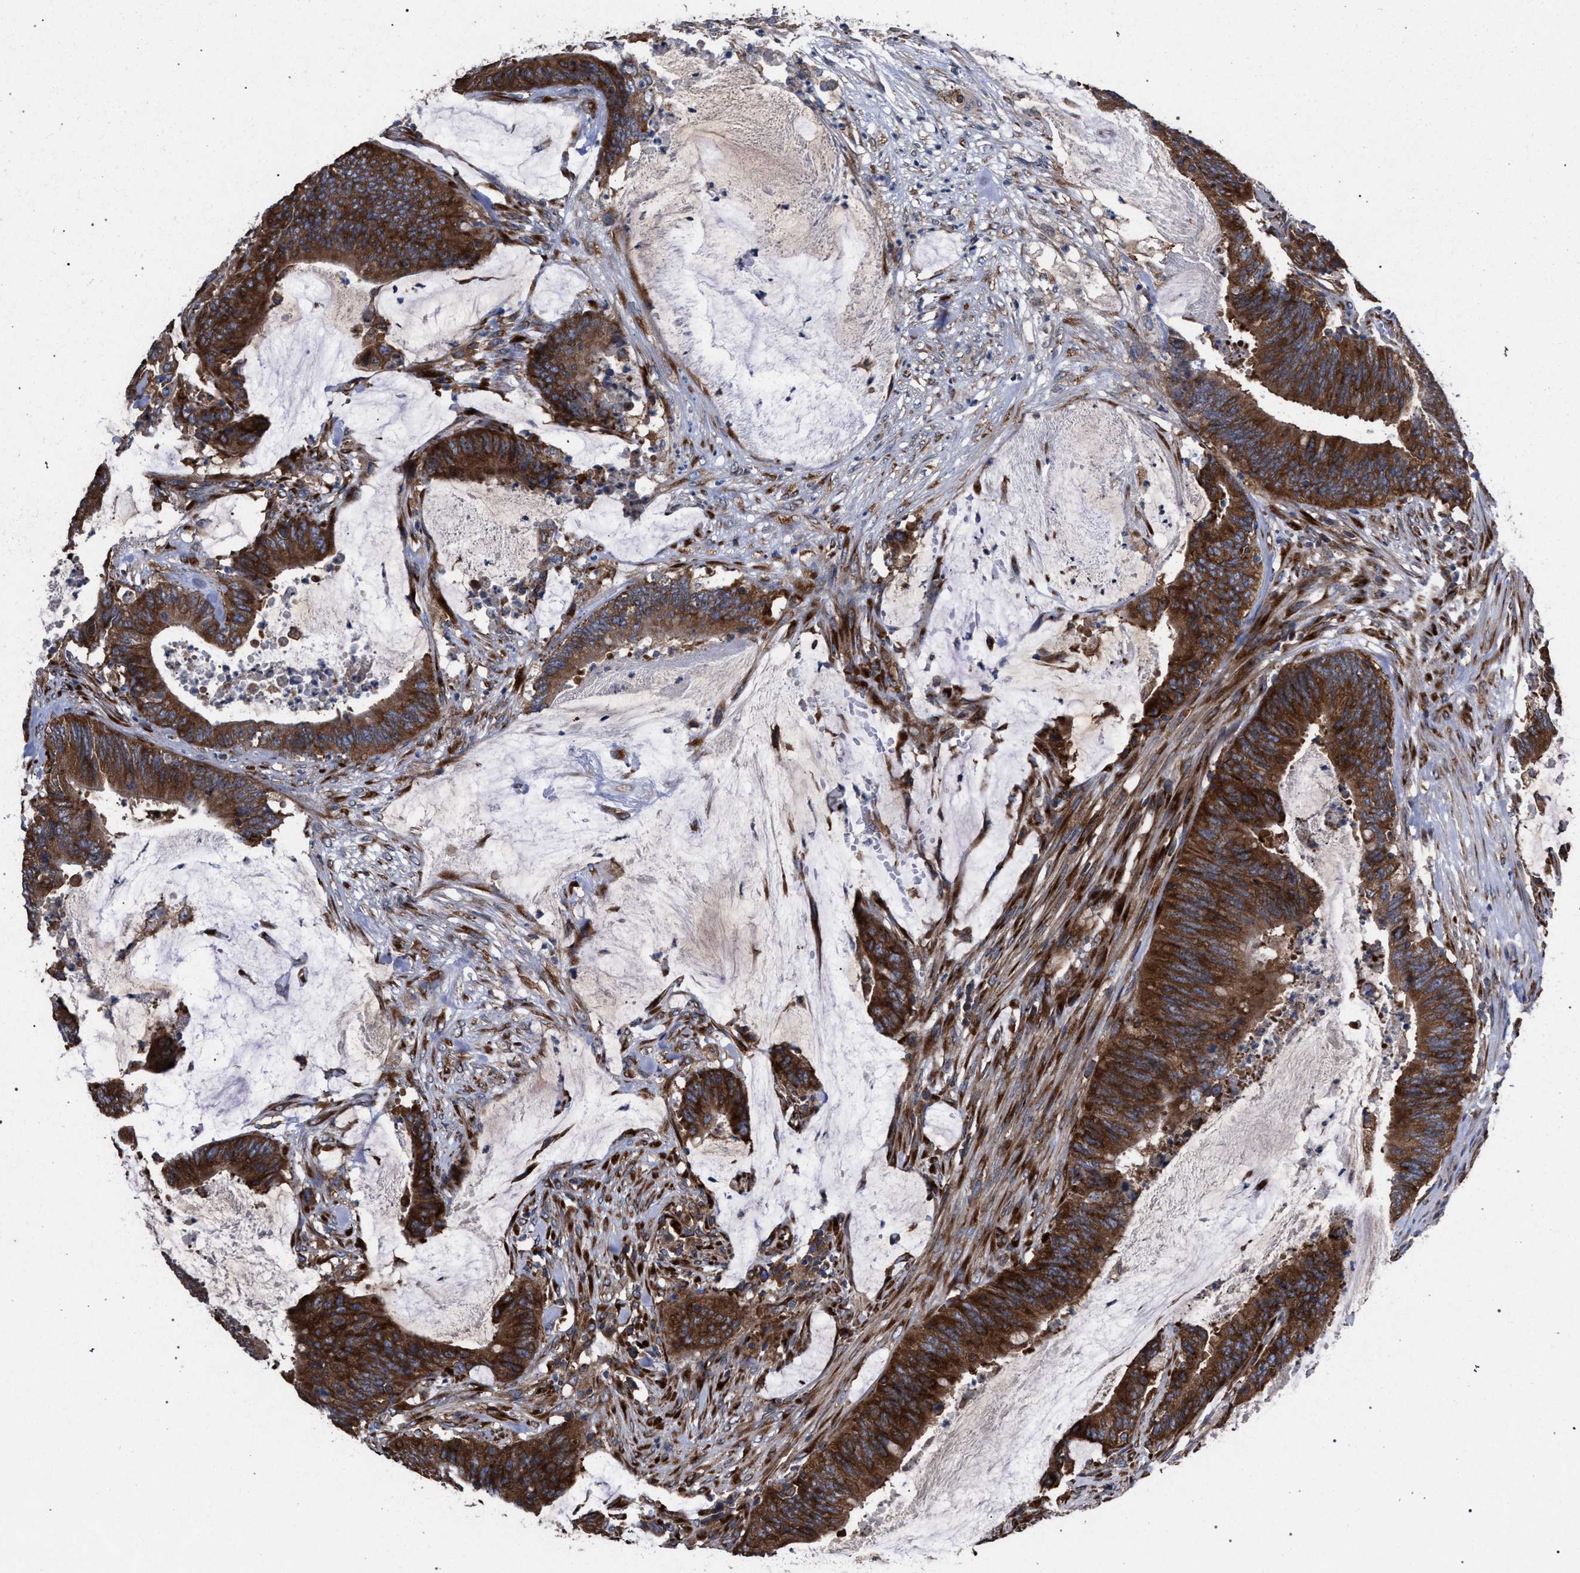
{"staining": {"intensity": "strong", "quantity": ">75%", "location": "cytoplasmic/membranous"}, "tissue": "colorectal cancer", "cell_type": "Tumor cells", "image_type": "cancer", "snomed": [{"axis": "morphology", "description": "Adenocarcinoma, NOS"}, {"axis": "topography", "description": "Rectum"}], "caption": "This image shows colorectal adenocarcinoma stained with IHC to label a protein in brown. The cytoplasmic/membranous of tumor cells show strong positivity for the protein. Nuclei are counter-stained blue.", "gene": "CDR2L", "patient": {"sex": "female", "age": 66}}